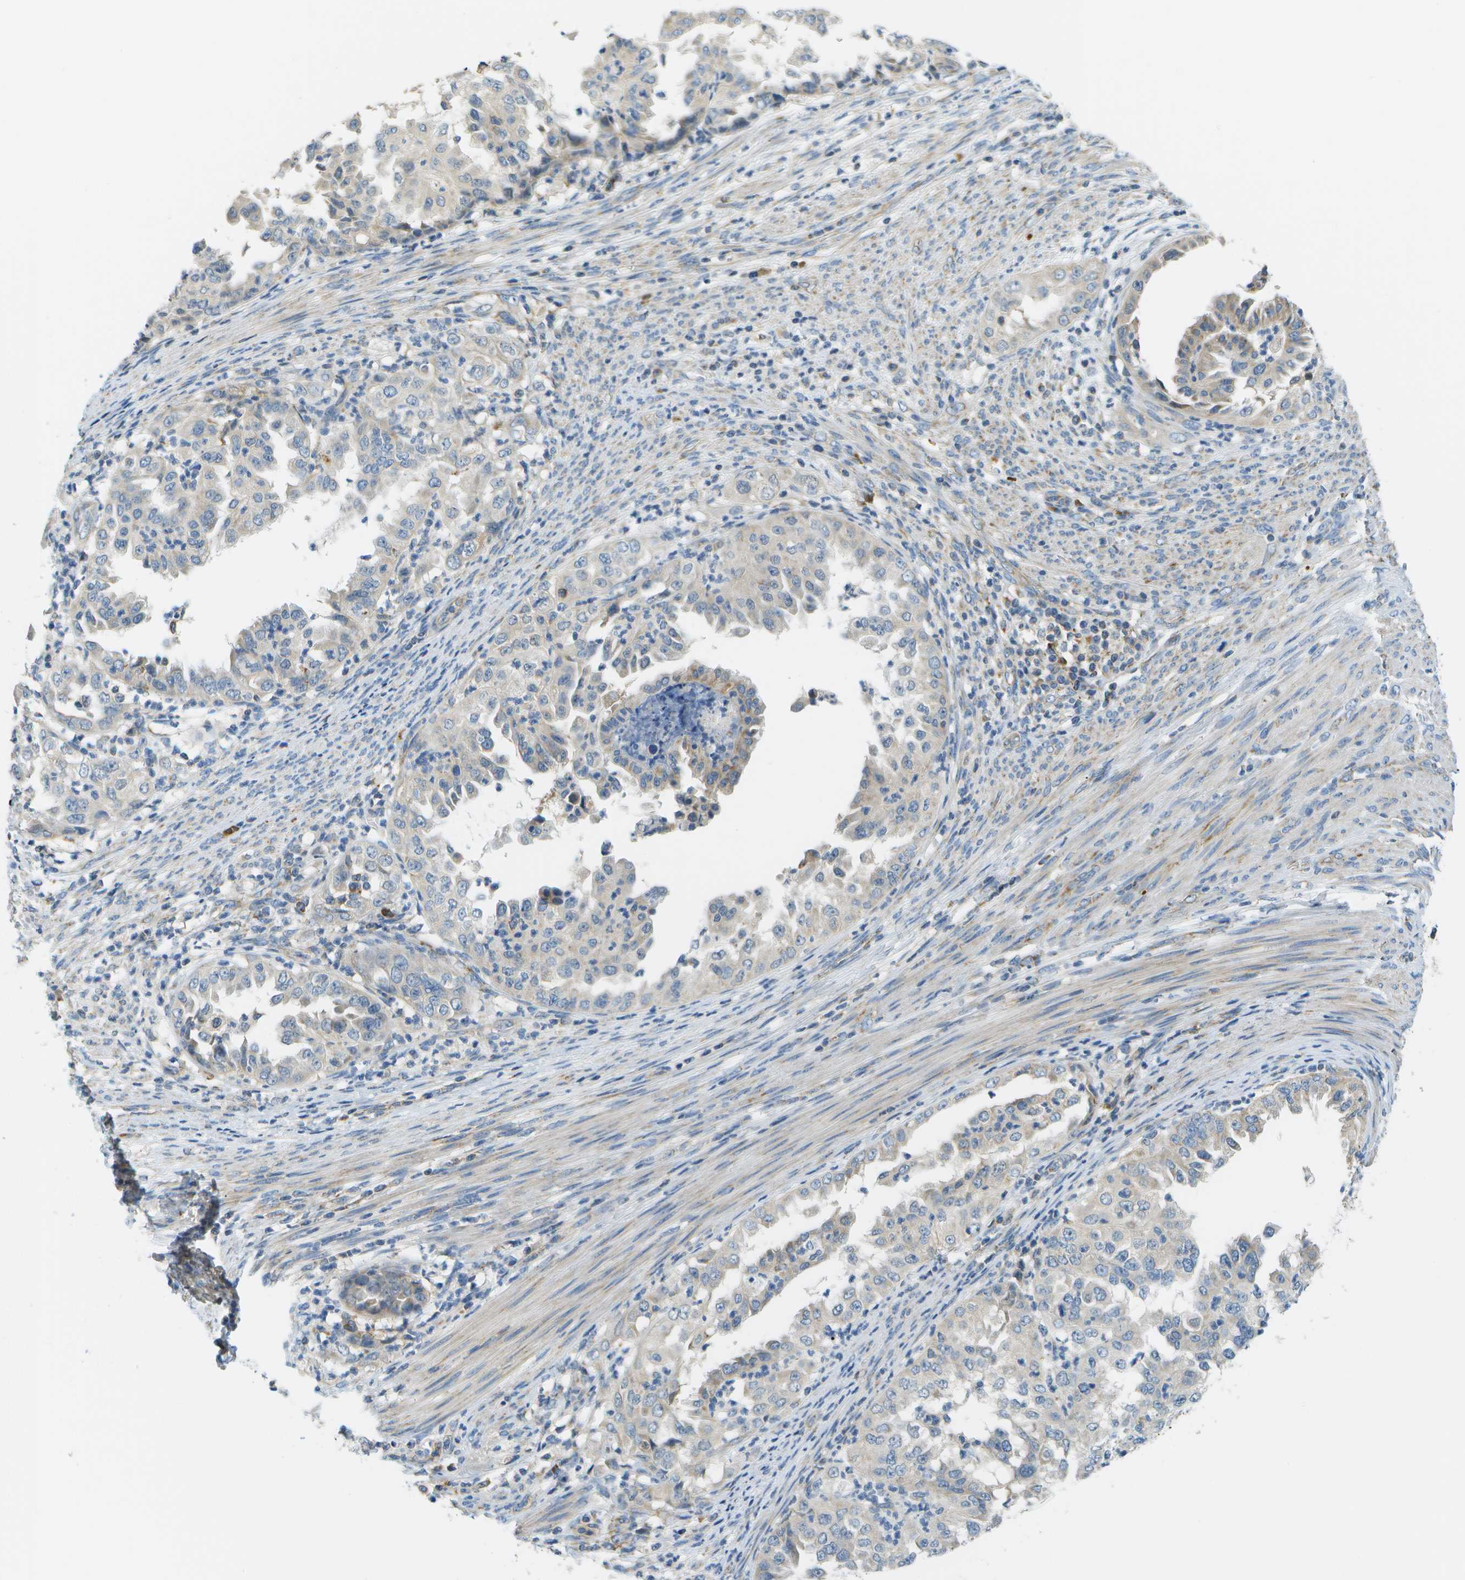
{"staining": {"intensity": "weak", "quantity": "<25%", "location": "cytoplasmic/membranous"}, "tissue": "endometrial cancer", "cell_type": "Tumor cells", "image_type": "cancer", "snomed": [{"axis": "morphology", "description": "Adenocarcinoma, NOS"}, {"axis": "topography", "description": "Endometrium"}], "caption": "High power microscopy photomicrograph of an immunohistochemistry (IHC) micrograph of adenocarcinoma (endometrial), revealing no significant expression in tumor cells.", "gene": "PTGIS", "patient": {"sex": "female", "age": 85}}